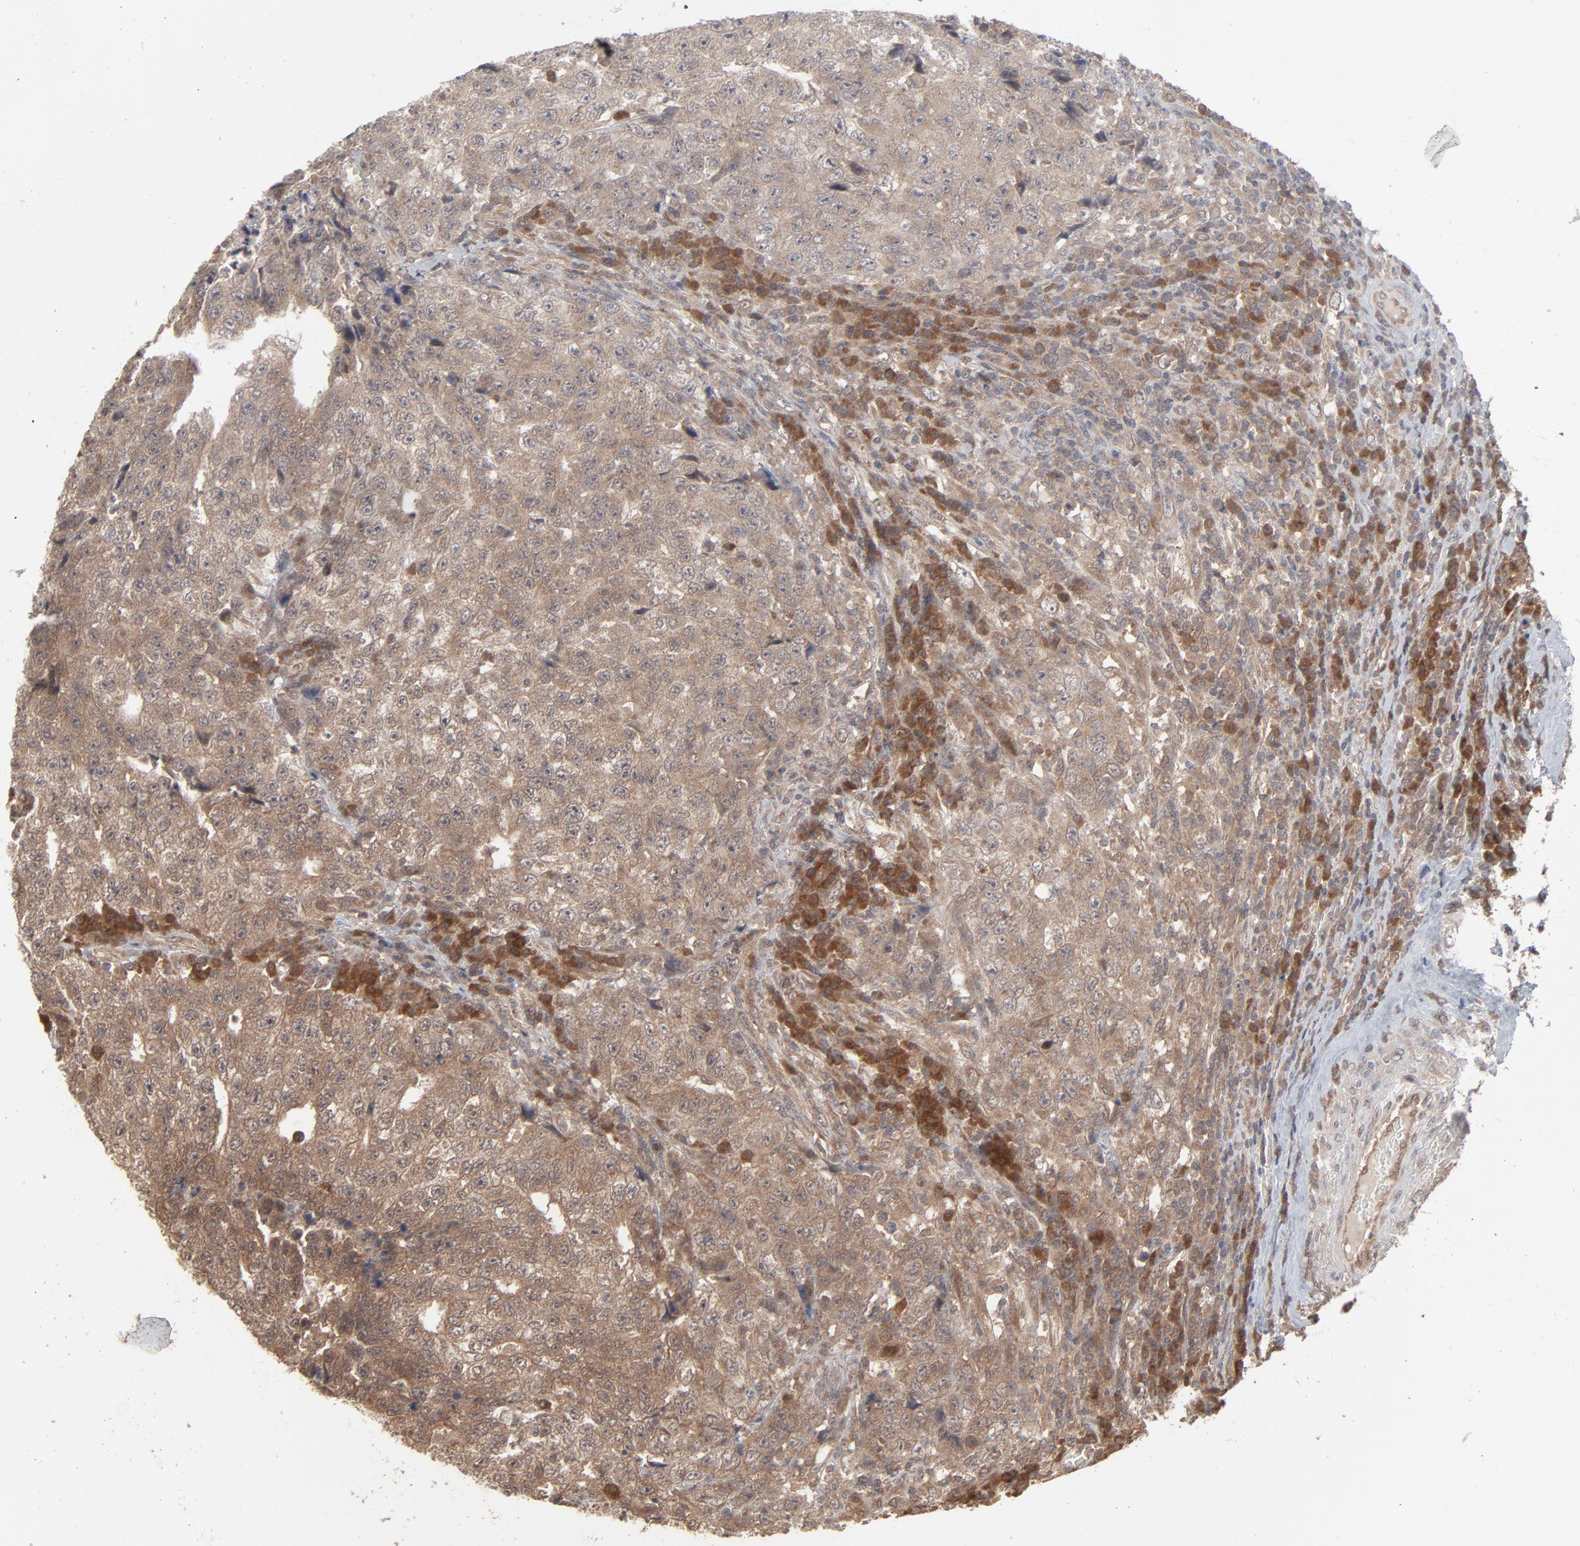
{"staining": {"intensity": "moderate", "quantity": ">75%", "location": "cytoplasmic/membranous"}, "tissue": "testis cancer", "cell_type": "Tumor cells", "image_type": "cancer", "snomed": [{"axis": "morphology", "description": "Necrosis, NOS"}, {"axis": "morphology", "description": "Carcinoma, Embryonal, NOS"}, {"axis": "topography", "description": "Testis"}], "caption": "Immunohistochemical staining of human testis cancer displays medium levels of moderate cytoplasmic/membranous protein positivity in about >75% of tumor cells.", "gene": "SCFD1", "patient": {"sex": "male", "age": 19}}